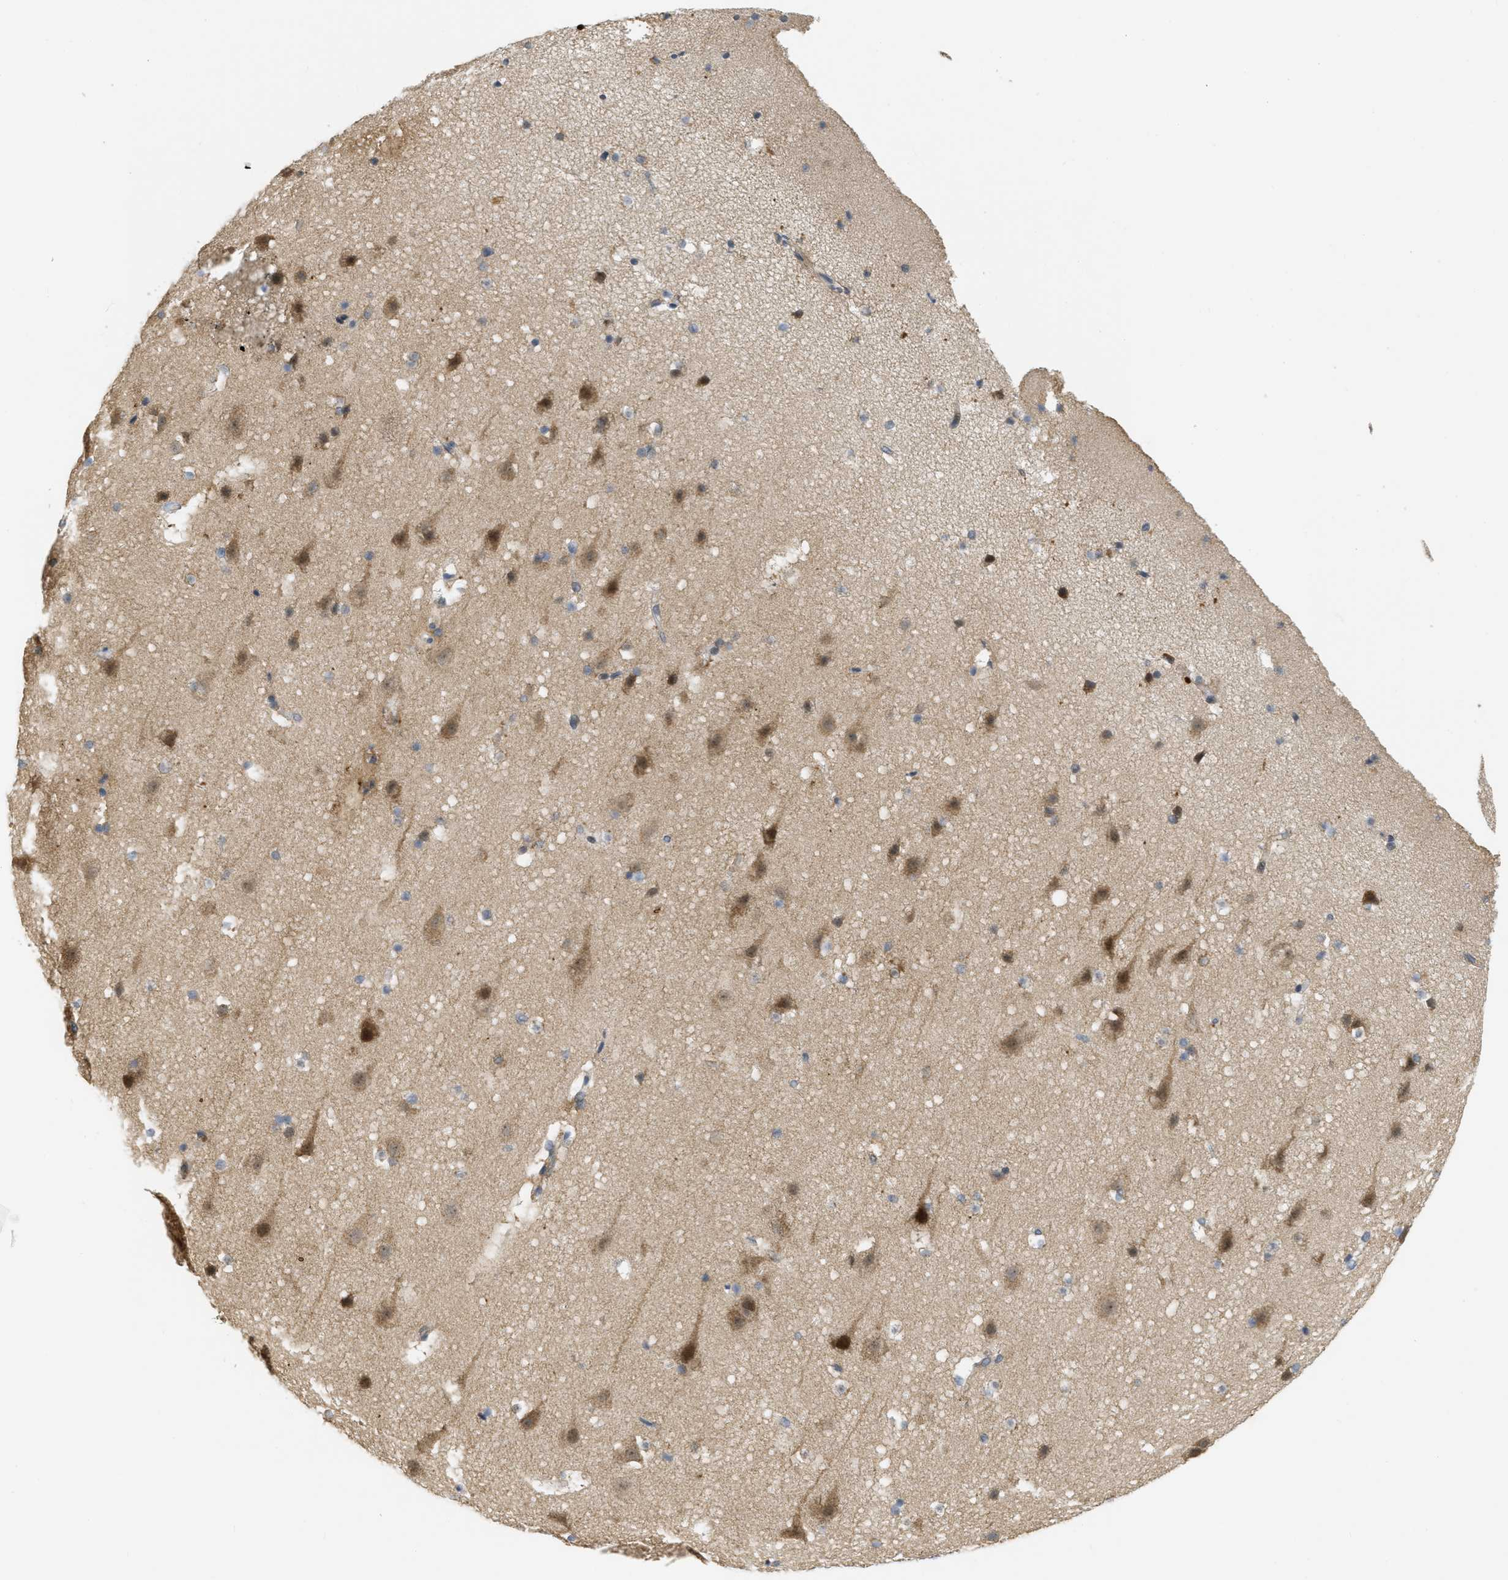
{"staining": {"intensity": "negative", "quantity": "none", "location": "none"}, "tissue": "cerebral cortex", "cell_type": "Endothelial cells", "image_type": "normal", "snomed": [{"axis": "morphology", "description": "Normal tissue, NOS"}, {"axis": "topography", "description": "Cerebral cortex"}], "caption": "Unremarkable cerebral cortex was stained to show a protein in brown. There is no significant expression in endothelial cells.", "gene": "PRKD1", "patient": {"sex": "male", "age": 45}}